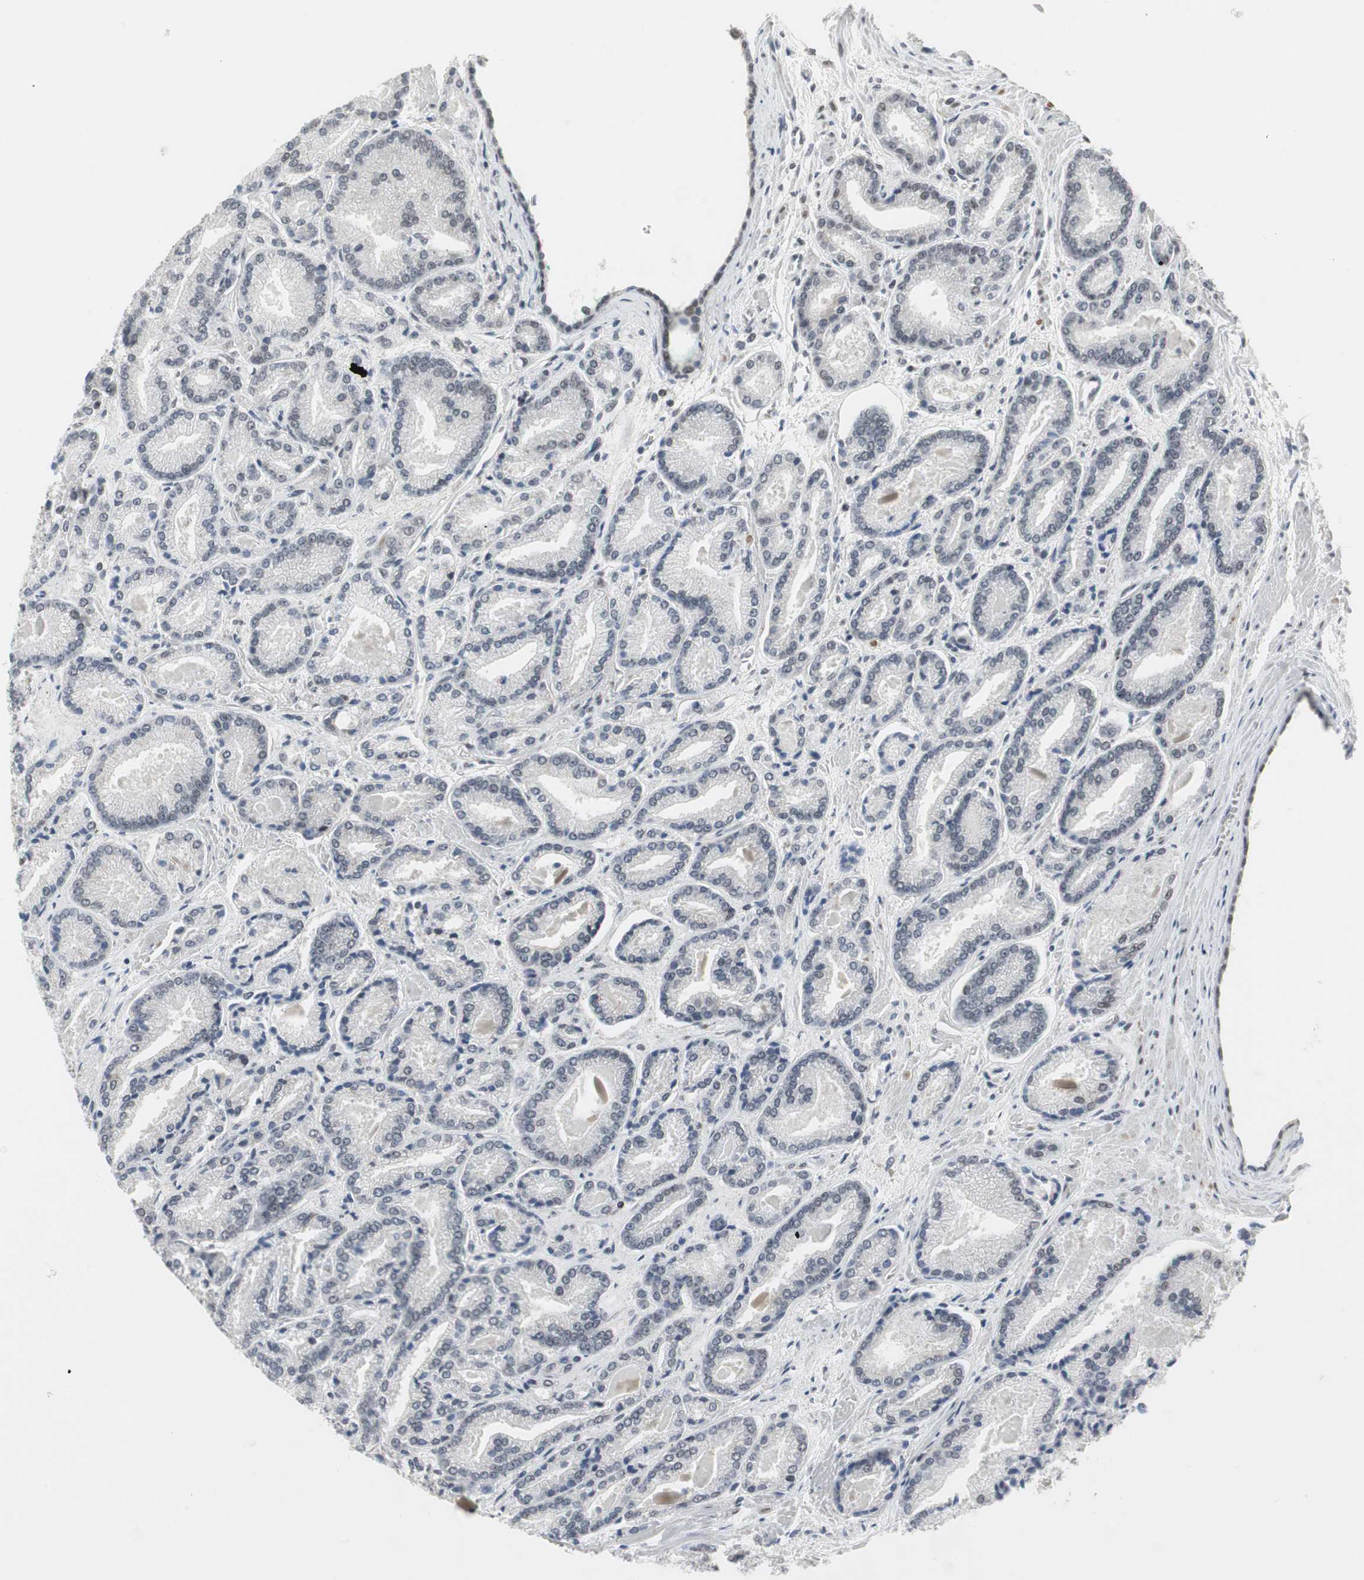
{"staining": {"intensity": "negative", "quantity": "none", "location": "none"}, "tissue": "prostate cancer", "cell_type": "Tumor cells", "image_type": "cancer", "snomed": [{"axis": "morphology", "description": "Adenocarcinoma, Low grade"}, {"axis": "topography", "description": "Prostate"}], "caption": "IHC of human low-grade adenocarcinoma (prostate) shows no expression in tumor cells. Nuclei are stained in blue.", "gene": "RTF1", "patient": {"sex": "male", "age": 59}}